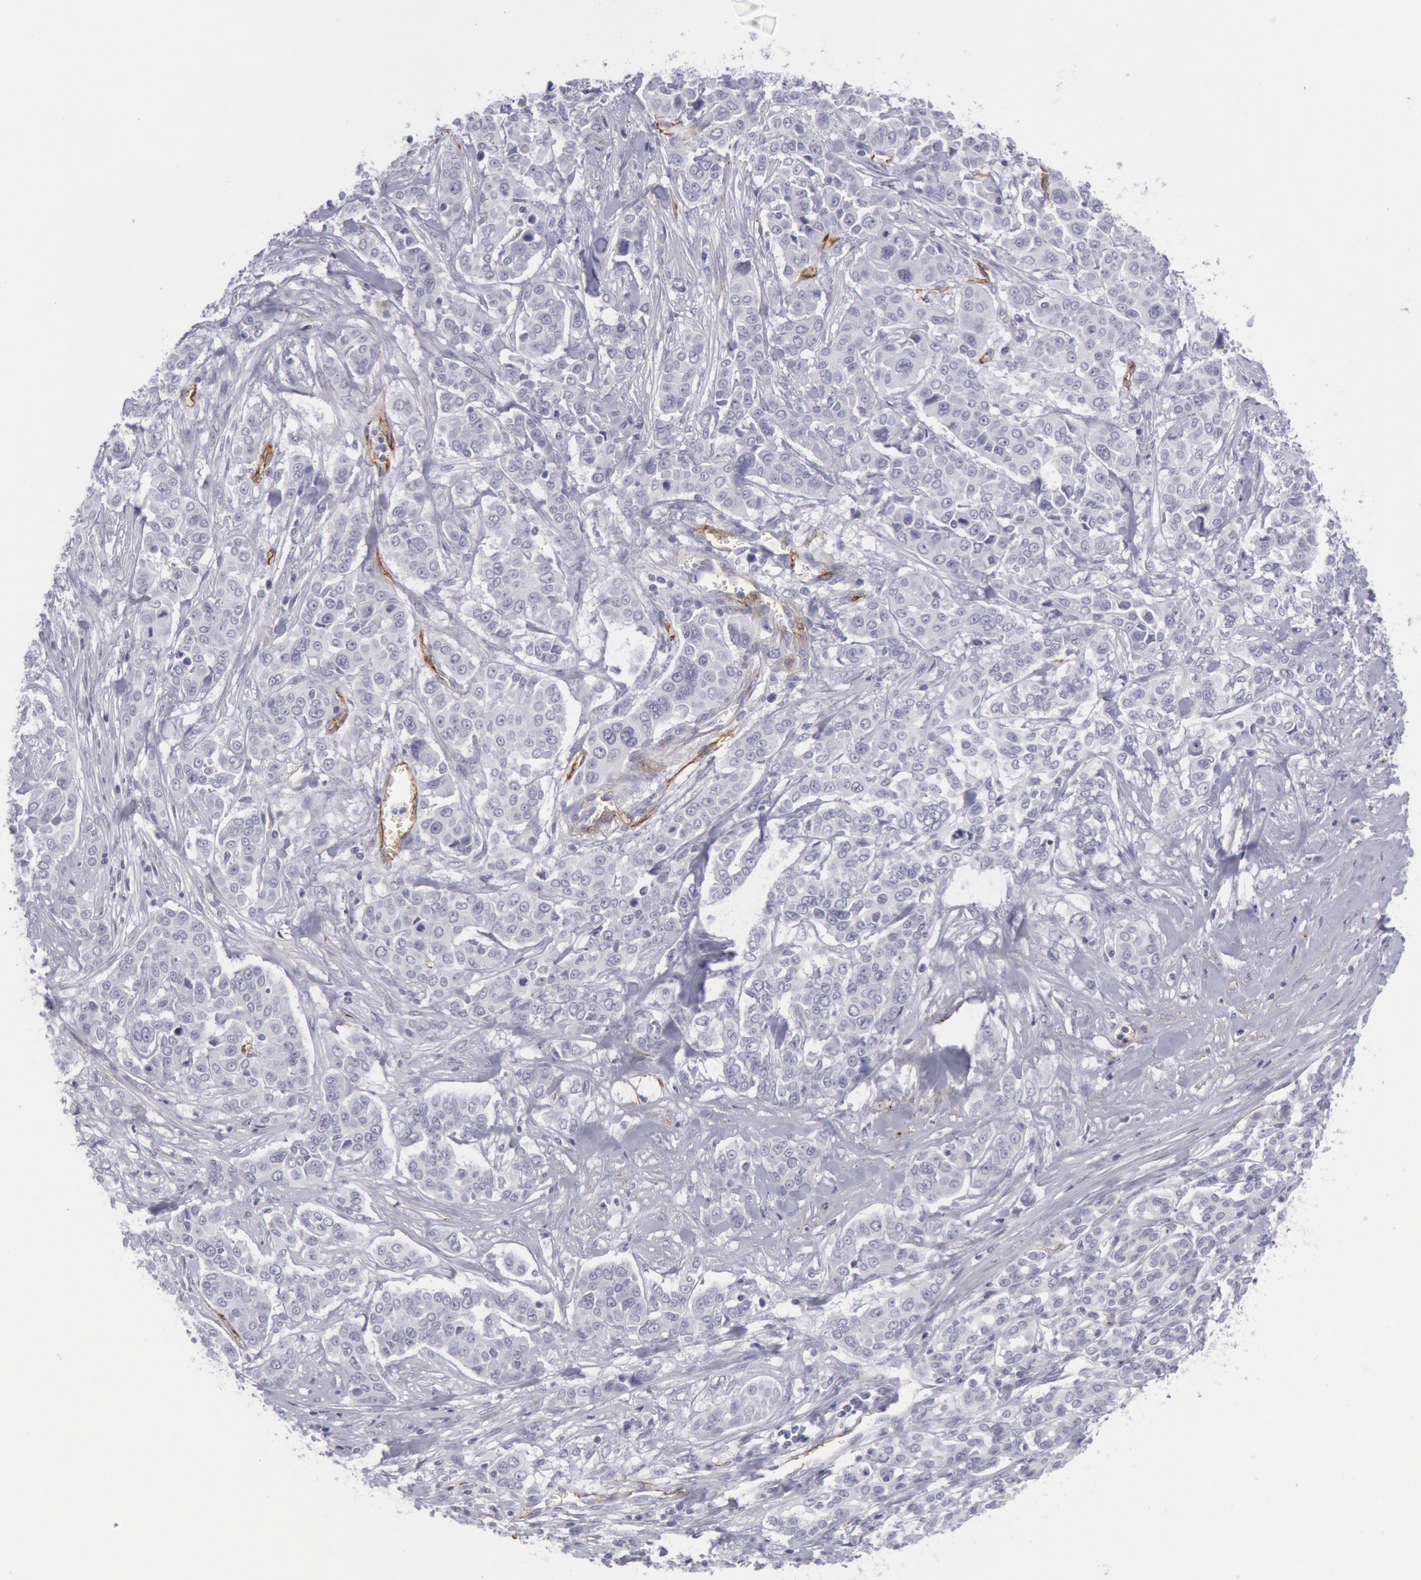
{"staining": {"intensity": "negative", "quantity": "none", "location": "none"}, "tissue": "pancreatic cancer", "cell_type": "Tumor cells", "image_type": "cancer", "snomed": [{"axis": "morphology", "description": "Adenocarcinoma, NOS"}, {"axis": "topography", "description": "Pancreas"}], "caption": "Pancreatic cancer (adenocarcinoma) was stained to show a protein in brown. There is no significant expression in tumor cells.", "gene": "CDH13", "patient": {"sex": "female", "age": 52}}